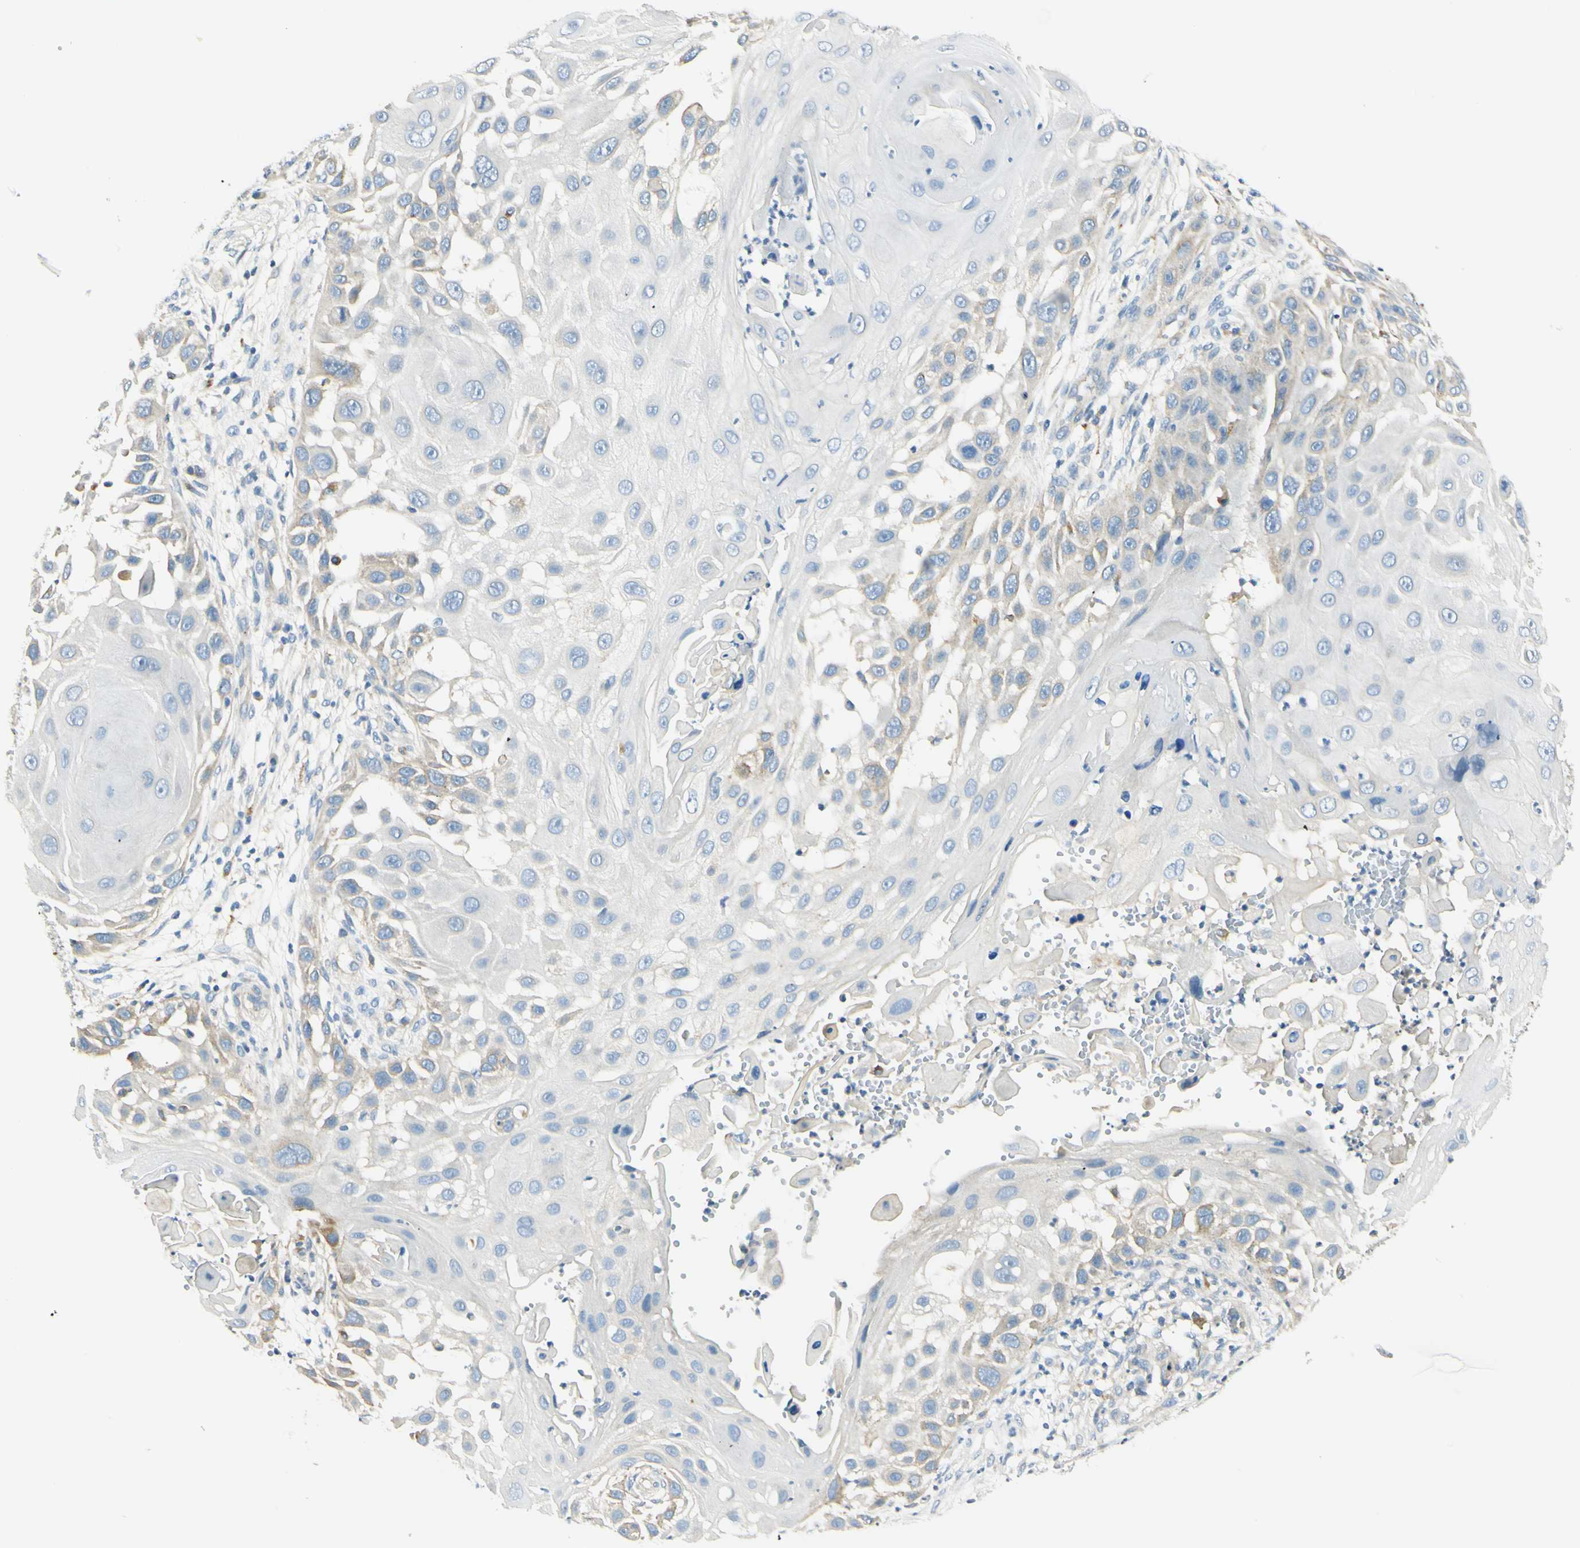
{"staining": {"intensity": "weak", "quantity": "<25%", "location": "cytoplasmic/membranous"}, "tissue": "skin cancer", "cell_type": "Tumor cells", "image_type": "cancer", "snomed": [{"axis": "morphology", "description": "Squamous cell carcinoma, NOS"}, {"axis": "topography", "description": "Skin"}], "caption": "Protein analysis of skin squamous cell carcinoma reveals no significant expression in tumor cells.", "gene": "LAMA3", "patient": {"sex": "female", "age": 44}}